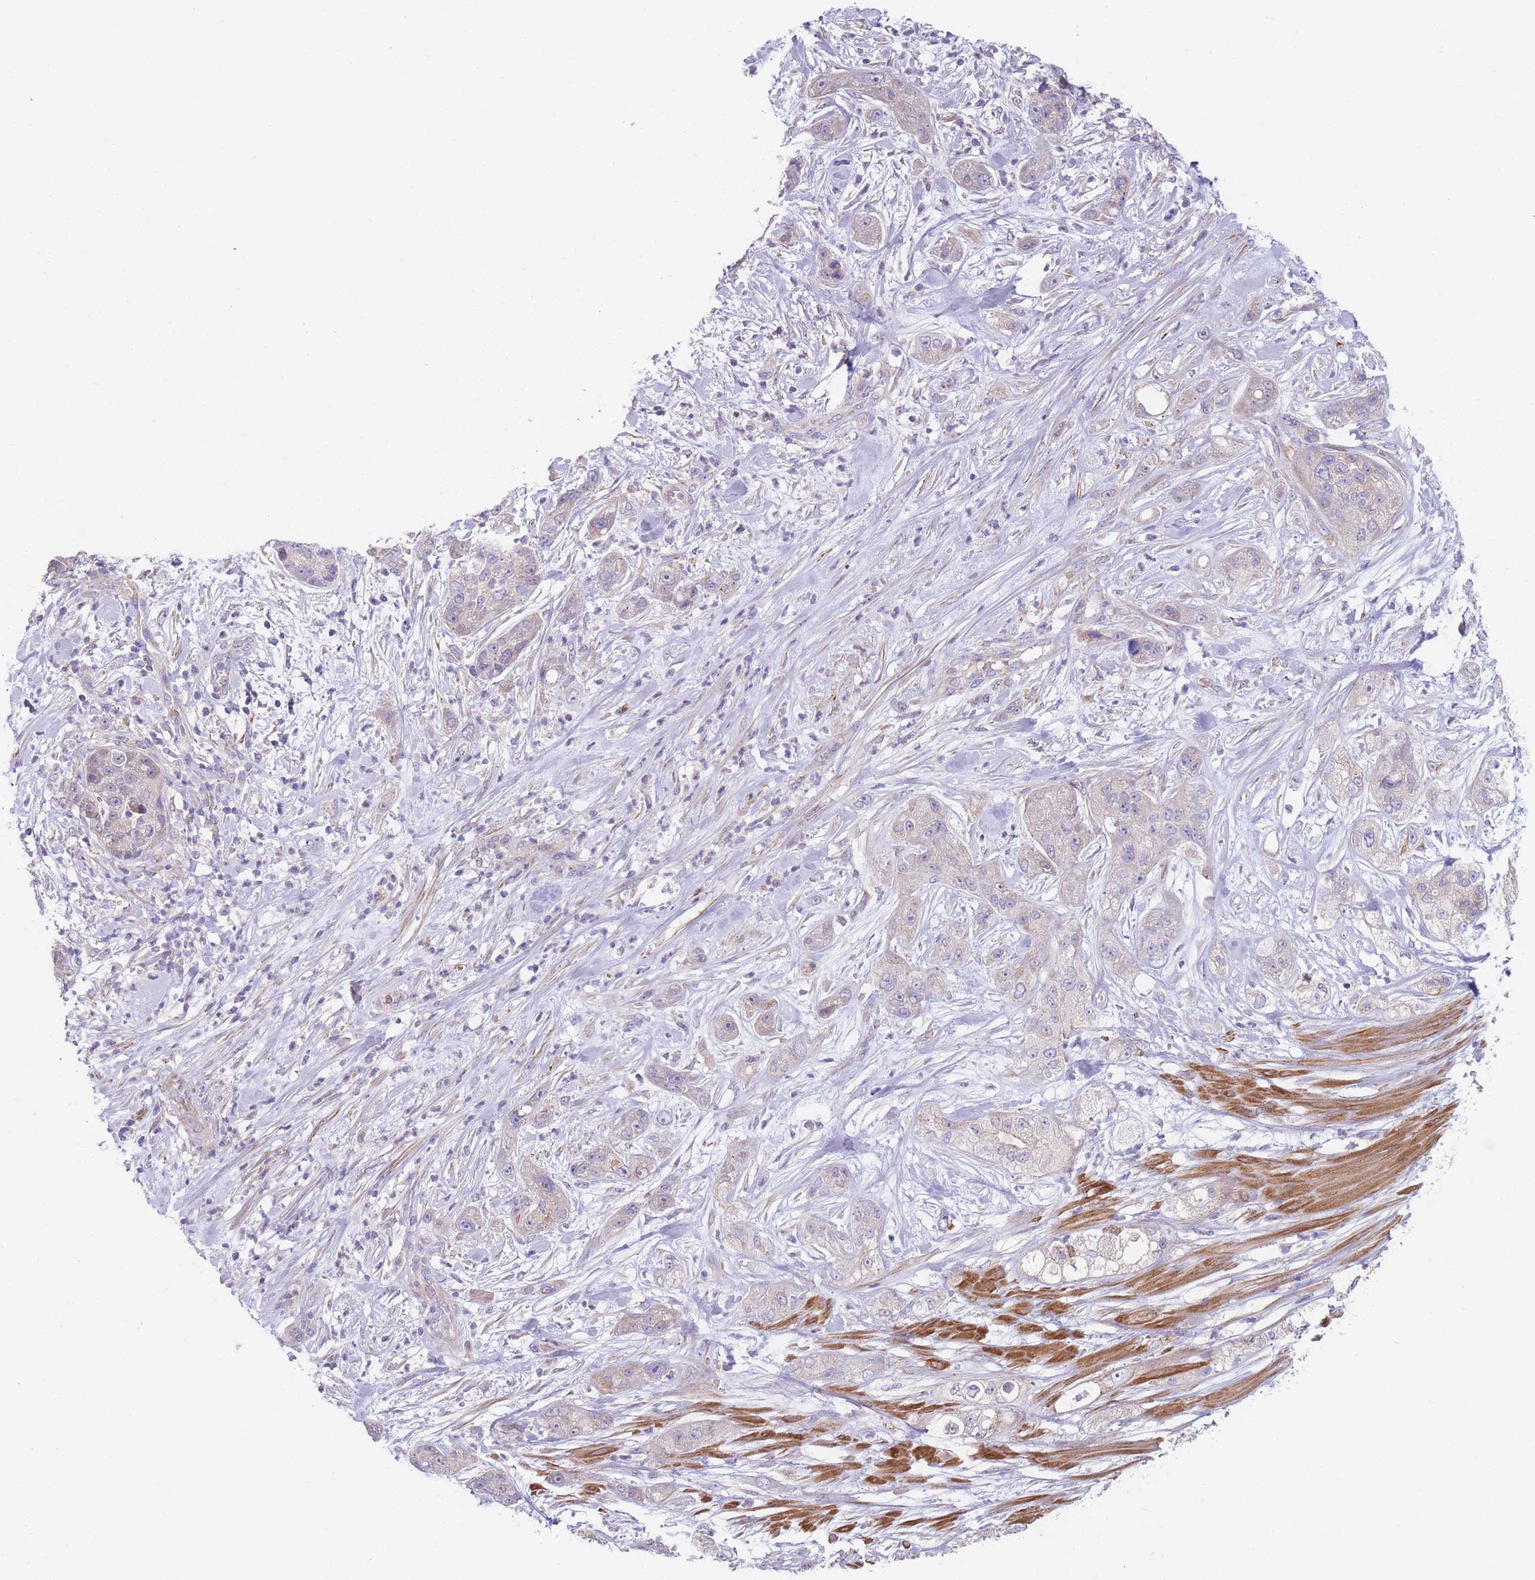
{"staining": {"intensity": "negative", "quantity": "none", "location": "none"}, "tissue": "pancreatic cancer", "cell_type": "Tumor cells", "image_type": "cancer", "snomed": [{"axis": "morphology", "description": "Adenocarcinoma, NOS"}, {"axis": "topography", "description": "Pancreas"}], "caption": "A photomicrograph of adenocarcinoma (pancreatic) stained for a protein displays no brown staining in tumor cells.", "gene": "SMPD4", "patient": {"sex": "female", "age": 78}}